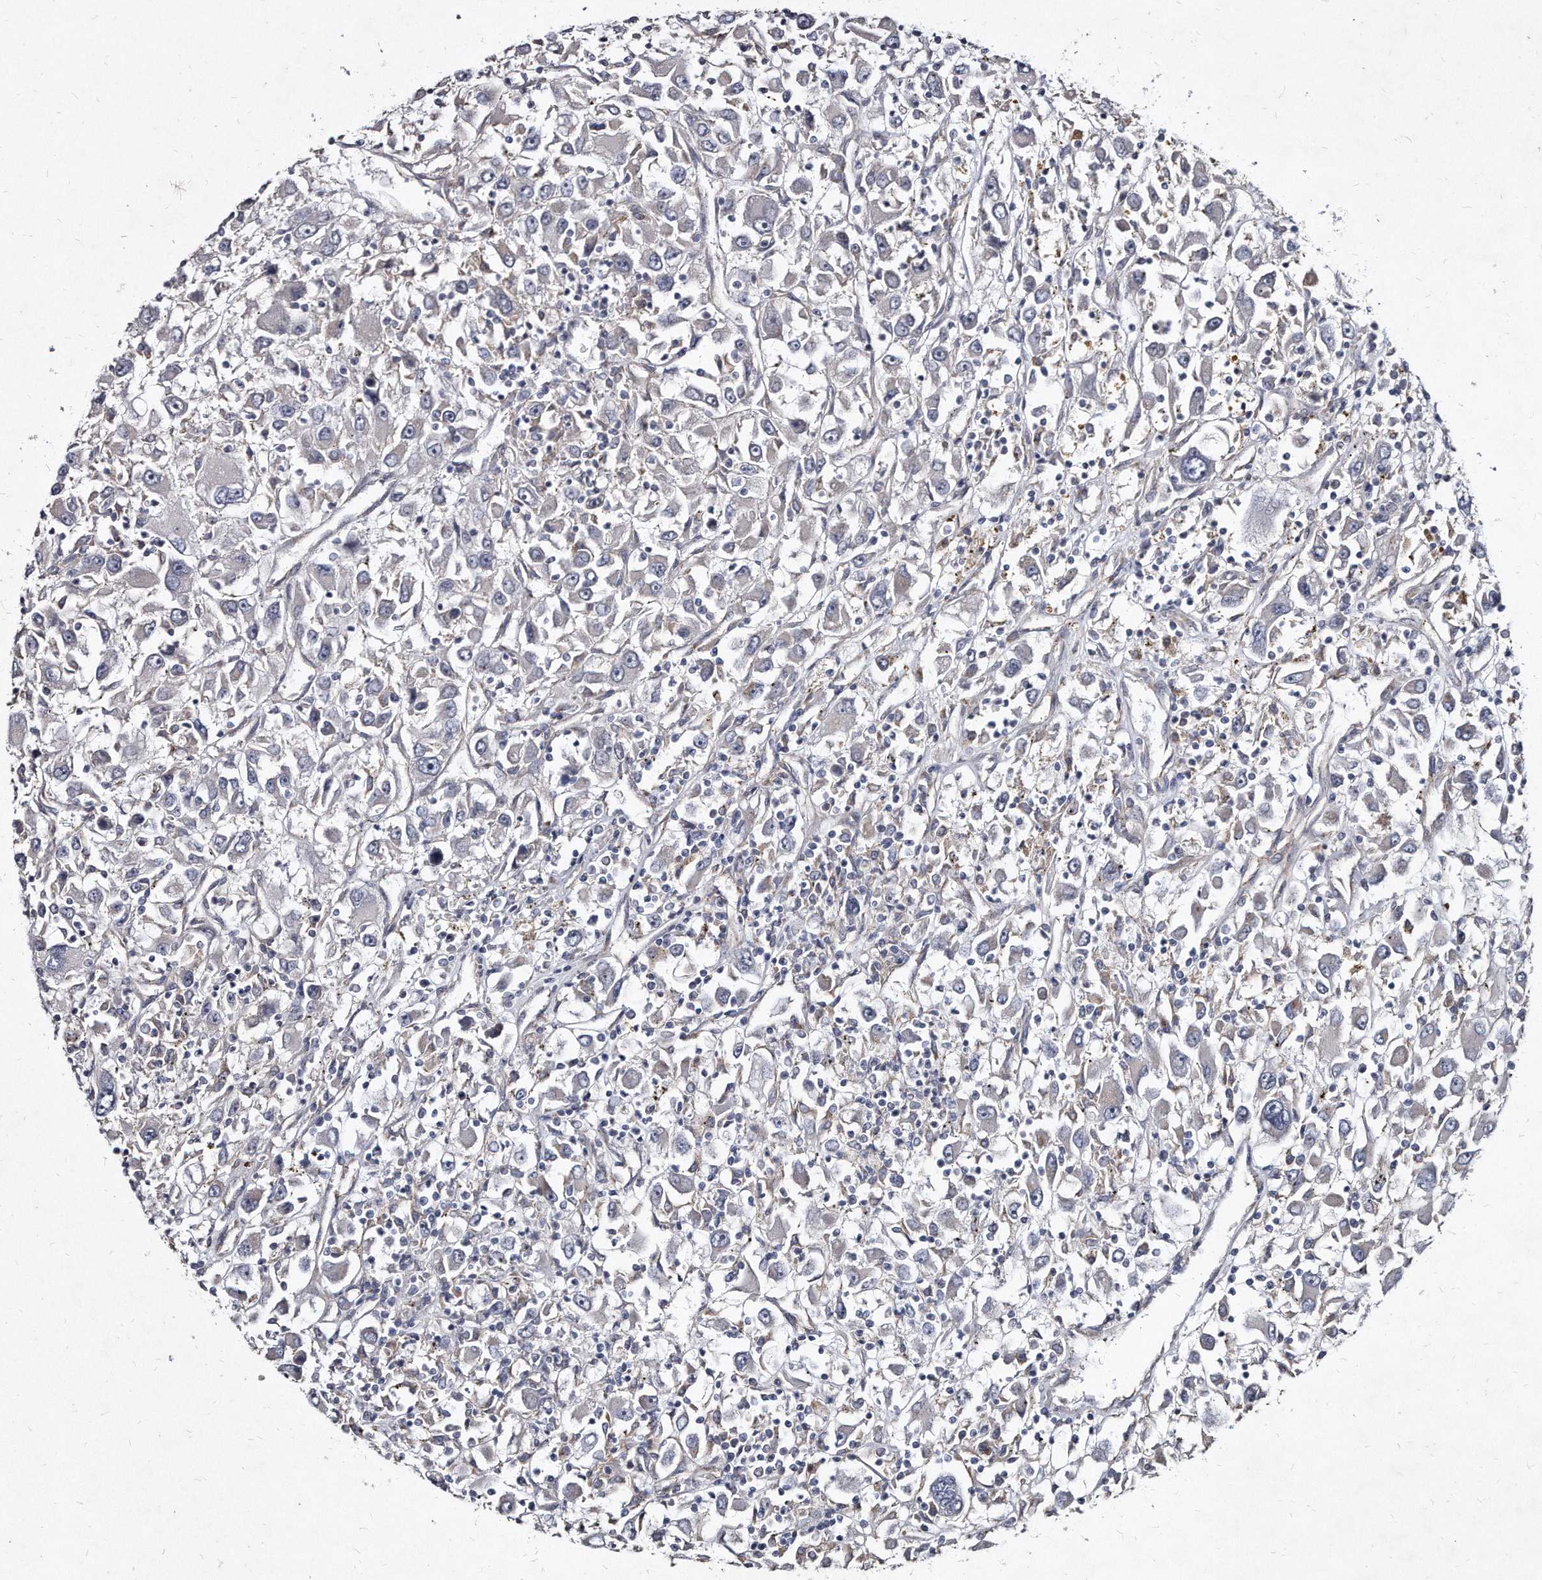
{"staining": {"intensity": "negative", "quantity": "none", "location": "none"}, "tissue": "renal cancer", "cell_type": "Tumor cells", "image_type": "cancer", "snomed": [{"axis": "morphology", "description": "Adenocarcinoma, NOS"}, {"axis": "topography", "description": "Kidney"}], "caption": "Immunohistochemical staining of human renal adenocarcinoma shows no significant positivity in tumor cells.", "gene": "KLHDC3", "patient": {"sex": "female", "age": 52}}